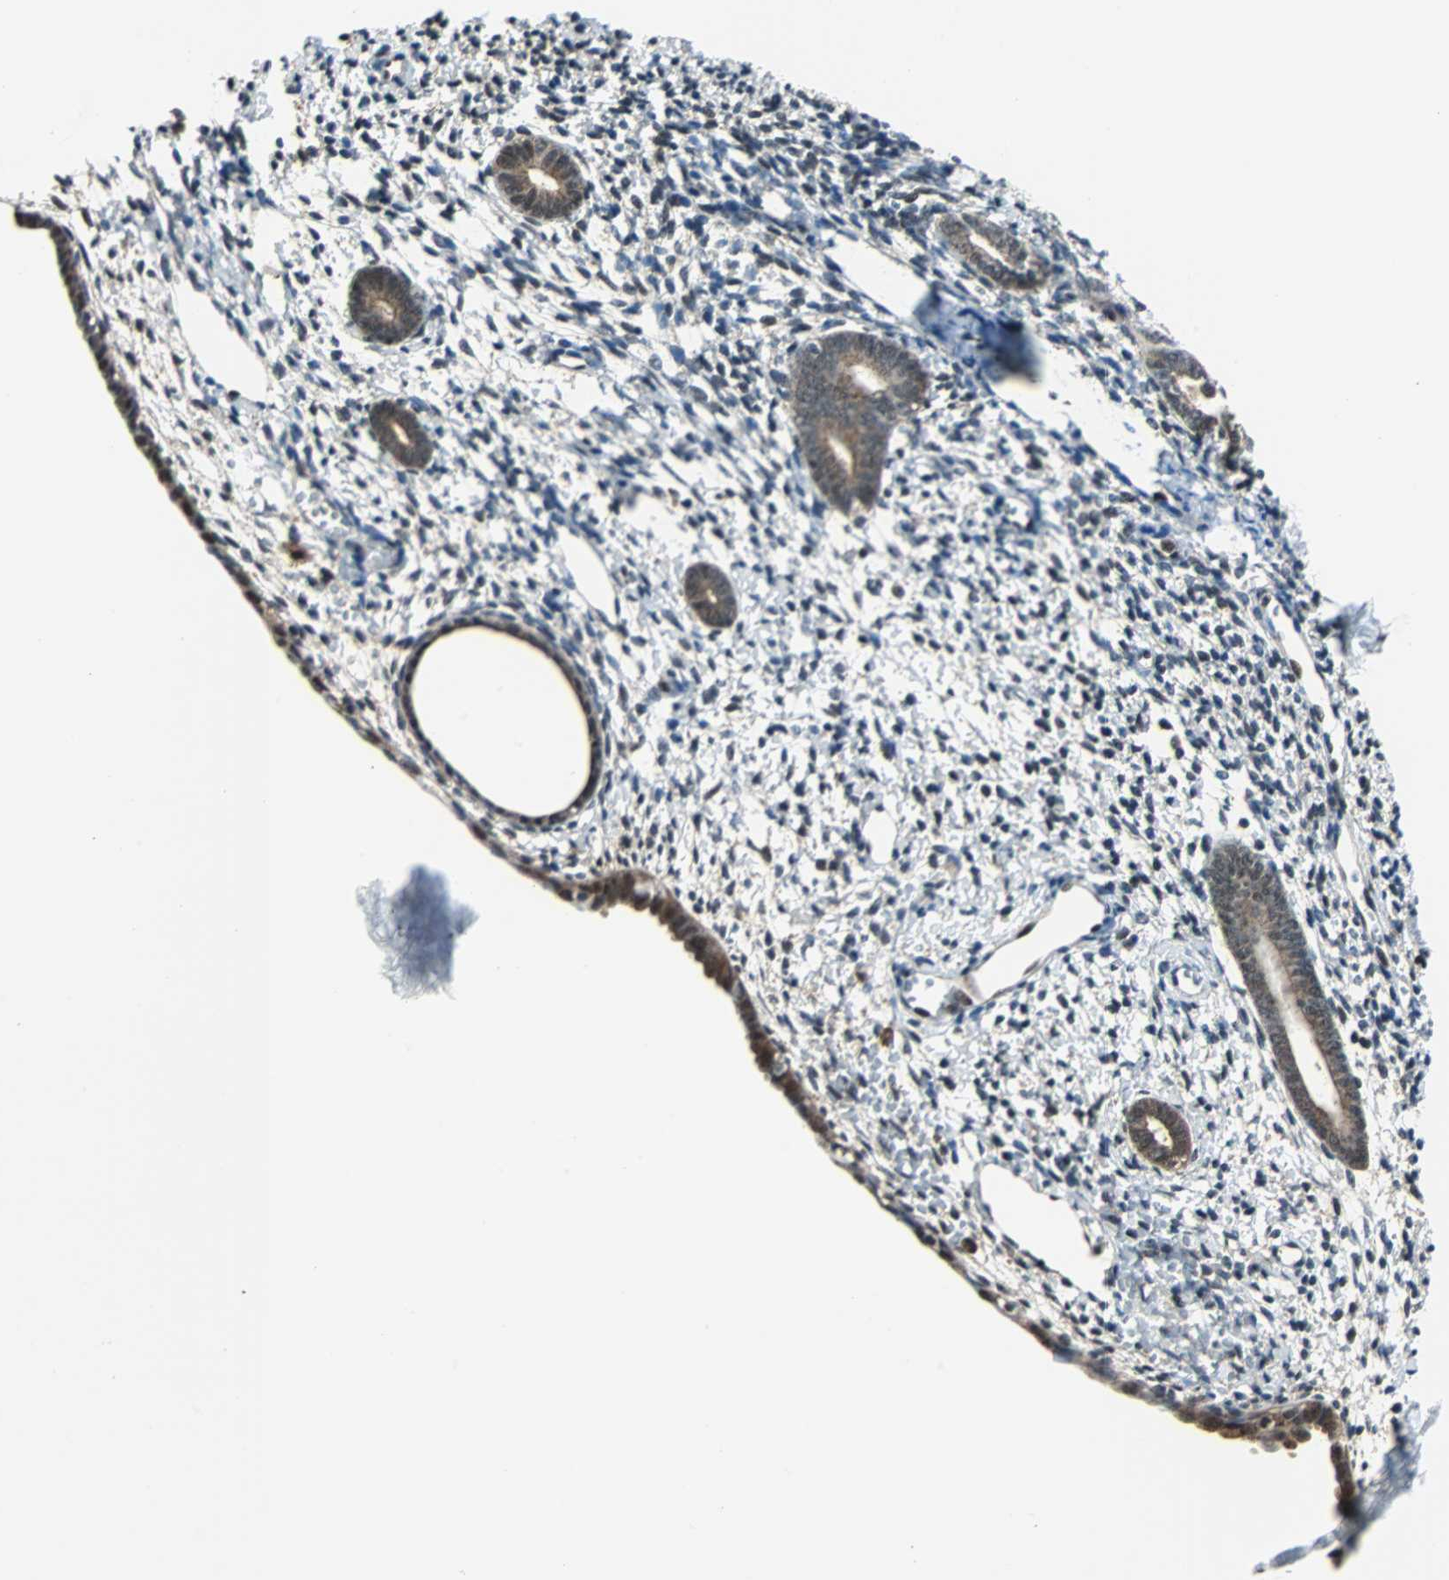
{"staining": {"intensity": "moderate", "quantity": "<25%", "location": "nuclear"}, "tissue": "endometrium", "cell_type": "Cells in endometrial stroma", "image_type": "normal", "snomed": [{"axis": "morphology", "description": "Normal tissue, NOS"}, {"axis": "topography", "description": "Endometrium"}], "caption": "A brown stain shows moderate nuclear staining of a protein in cells in endometrial stroma of benign human endometrium. The protein is shown in brown color, while the nuclei are stained blue.", "gene": "VCP", "patient": {"sex": "female", "age": 71}}